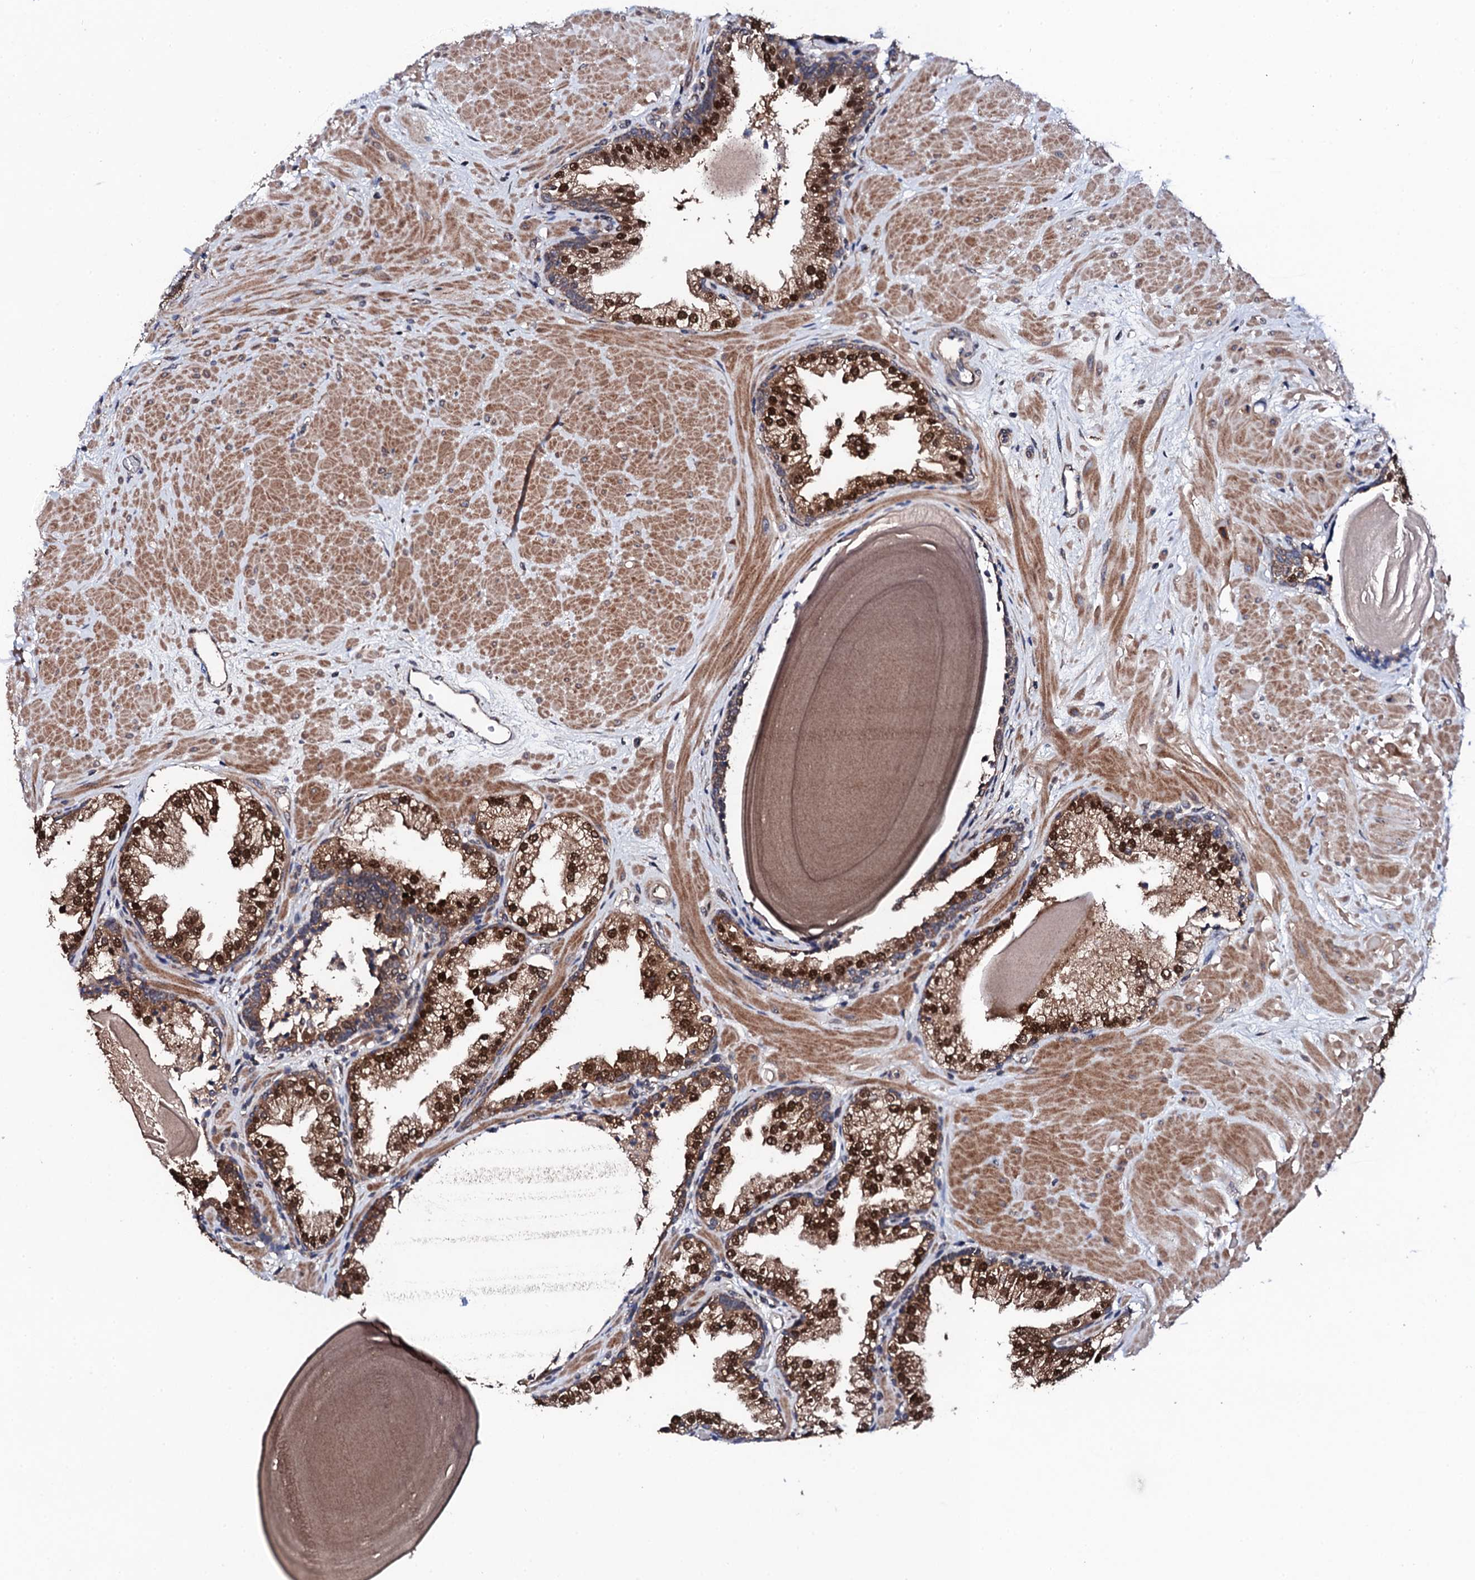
{"staining": {"intensity": "strong", "quantity": "25%-75%", "location": "cytoplasmic/membranous,nuclear"}, "tissue": "prostate", "cell_type": "Glandular cells", "image_type": "normal", "snomed": [{"axis": "morphology", "description": "Normal tissue, NOS"}, {"axis": "topography", "description": "Prostate"}], "caption": "Immunohistochemistry of unremarkable human prostate reveals high levels of strong cytoplasmic/membranous,nuclear staining in approximately 25%-75% of glandular cells.", "gene": "IP6K1", "patient": {"sex": "male", "age": 48}}